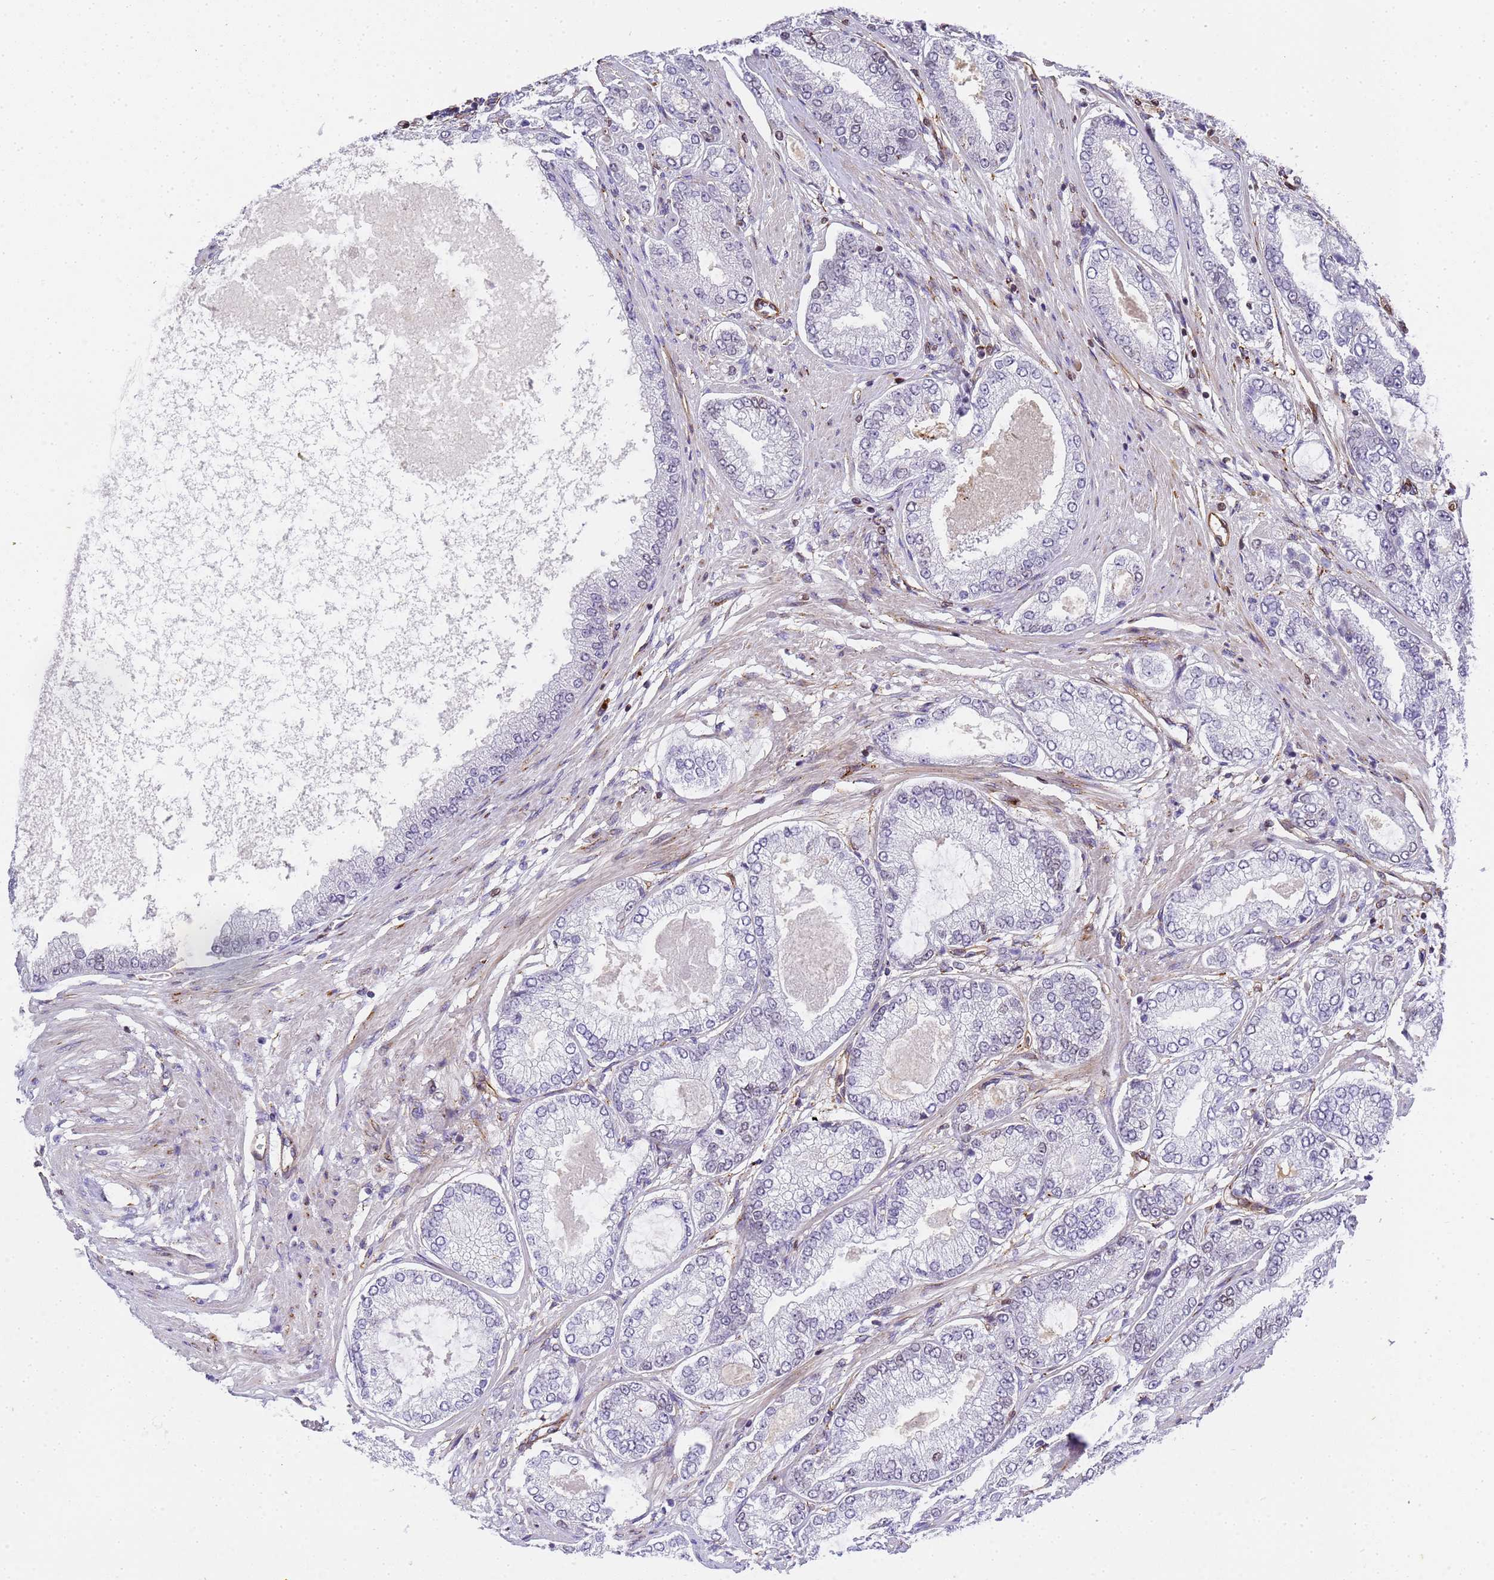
{"staining": {"intensity": "negative", "quantity": "none", "location": "none"}, "tissue": "prostate cancer", "cell_type": "Tumor cells", "image_type": "cancer", "snomed": [{"axis": "morphology", "description": "Adenocarcinoma, High grade"}, {"axis": "topography", "description": "Prostate"}], "caption": "Tumor cells are negative for protein expression in human prostate cancer (adenocarcinoma (high-grade)).", "gene": "IGFBP7", "patient": {"sex": "male", "age": 71}}